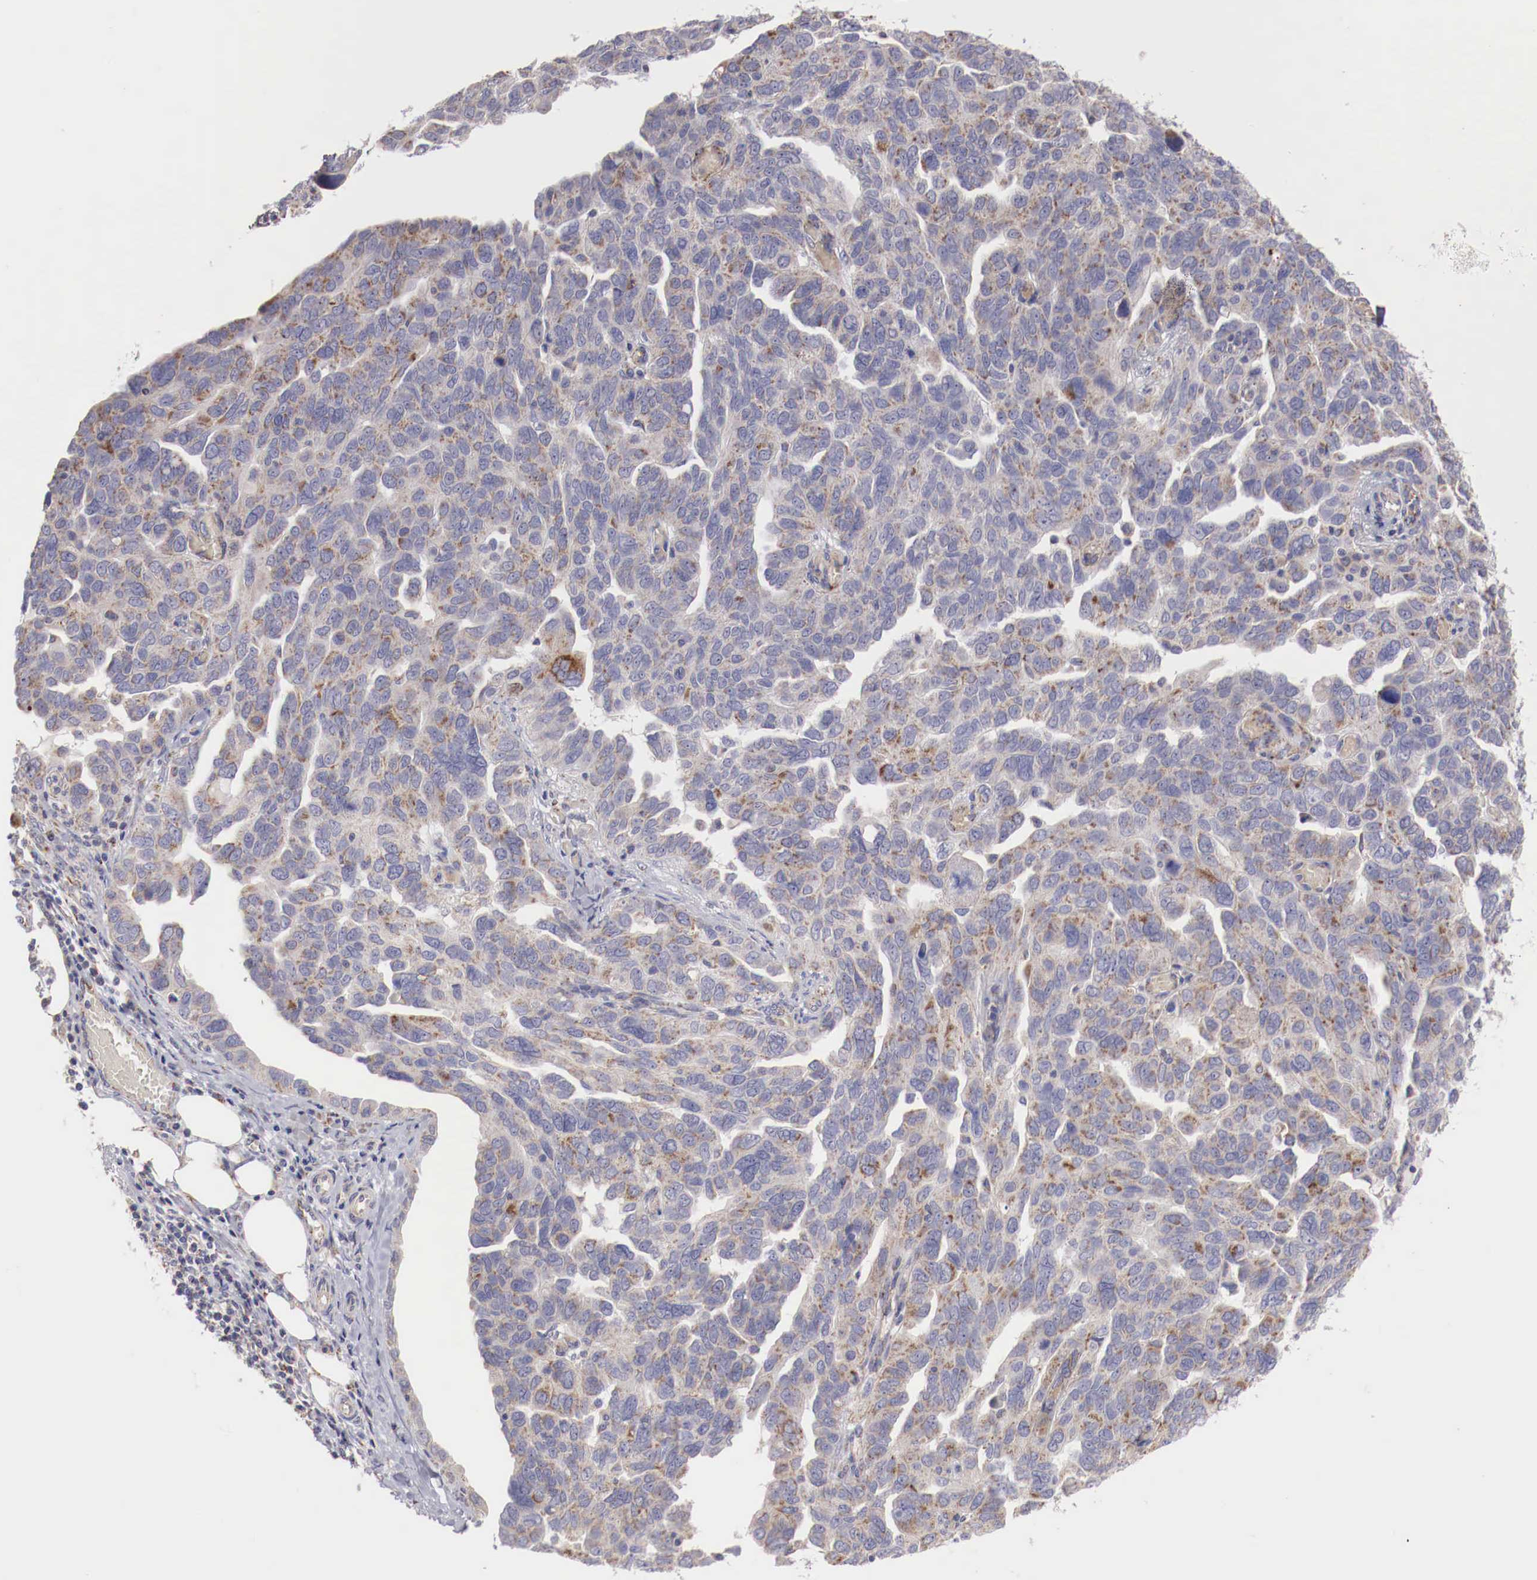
{"staining": {"intensity": "weak", "quantity": ">75%", "location": "cytoplasmic/membranous"}, "tissue": "ovarian cancer", "cell_type": "Tumor cells", "image_type": "cancer", "snomed": [{"axis": "morphology", "description": "Cystadenocarcinoma, serous, NOS"}, {"axis": "topography", "description": "Ovary"}], "caption": "Weak cytoplasmic/membranous protein staining is appreciated in approximately >75% of tumor cells in ovarian cancer.", "gene": "XPNPEP3", "patient": {"sex": "female", "age": 64}}